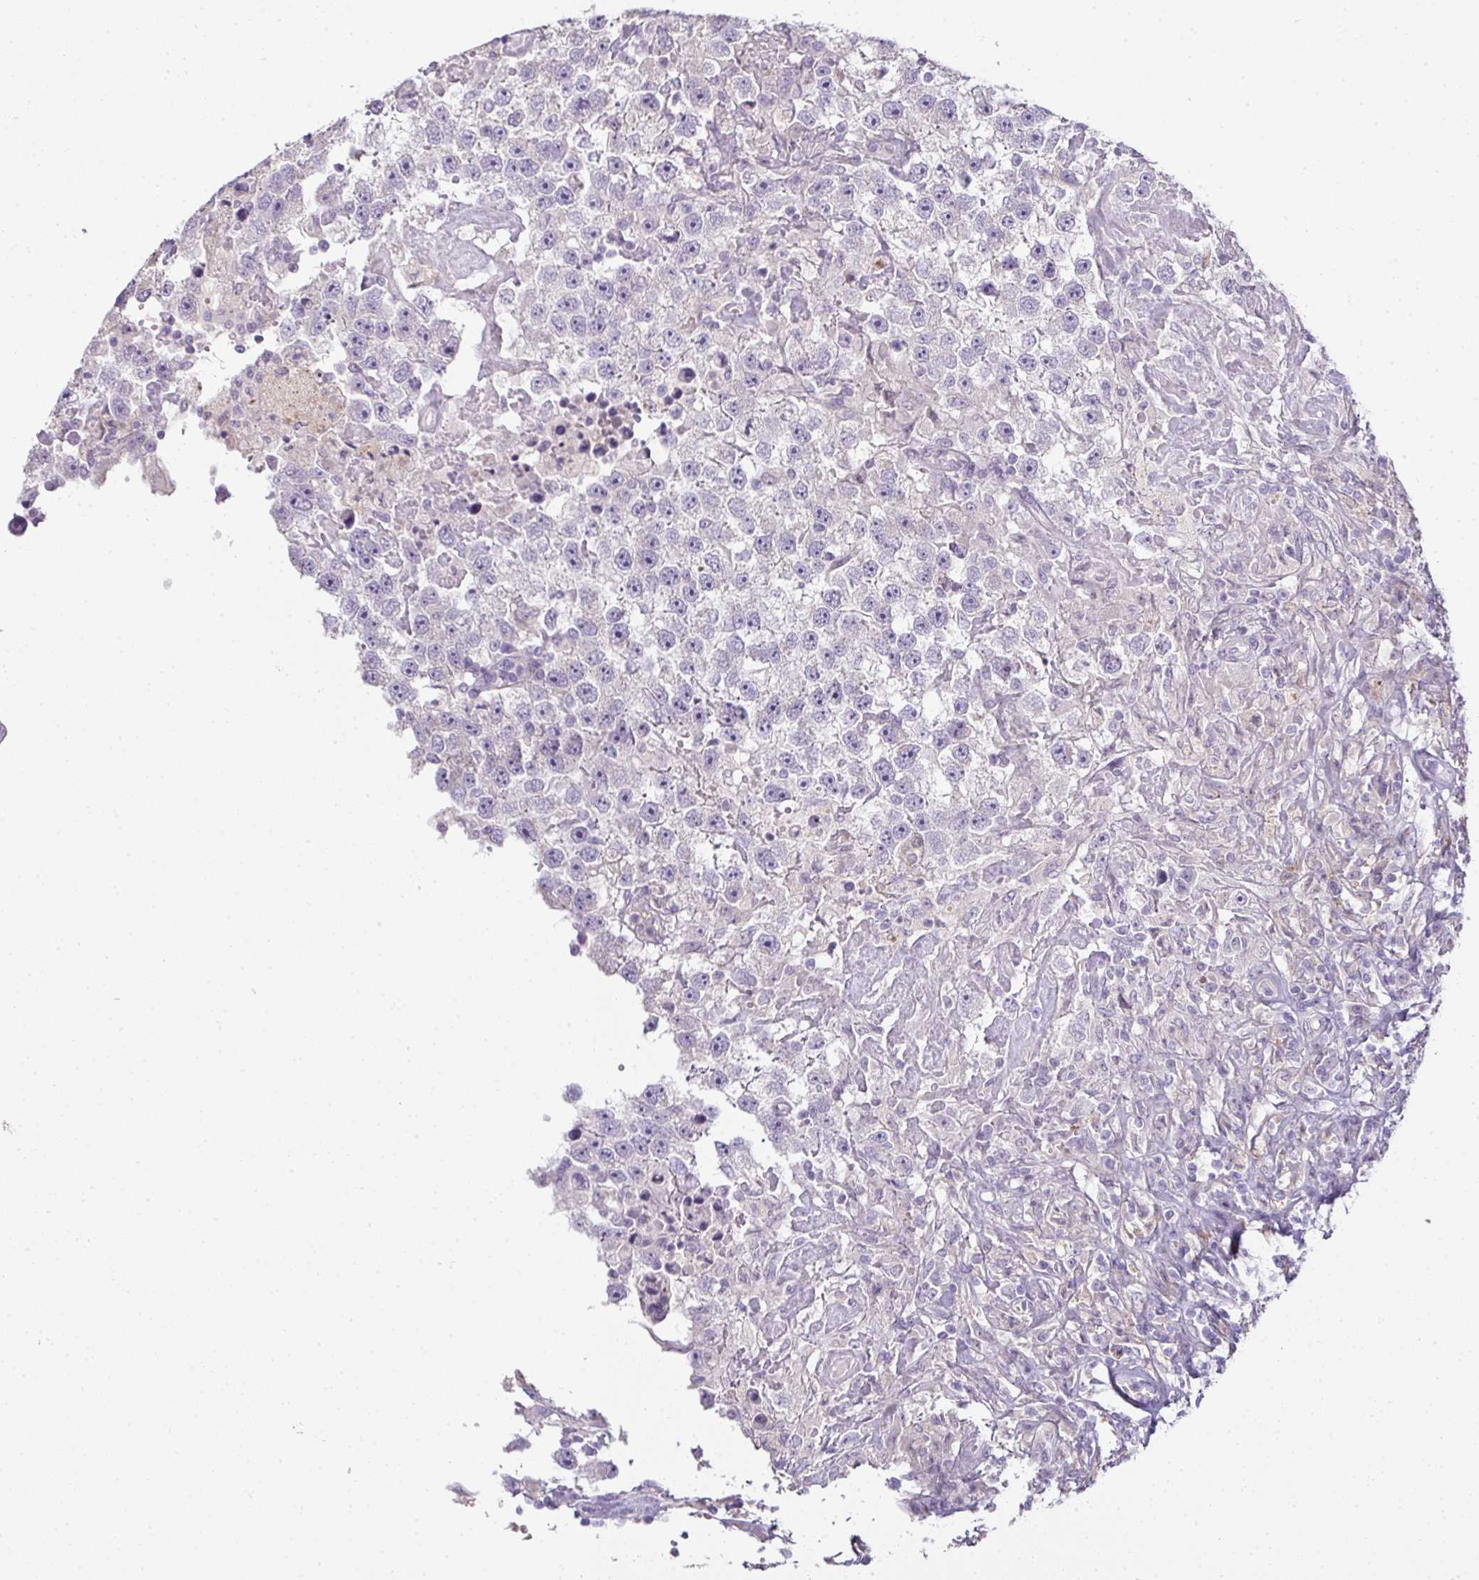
{"staining": {"intensity": "negative", "quantity": "none", "location": "none"}, "tissue": "testis cancer", "cell_type": "Tumor cells", "image_type": "cancer", "snomed": [{"axis": "morphology", "description": "Carcinoma, Embryonal, NOS"}, {"axis": "topography", "description": "Testis"}], "caption": "Immunohistochemical staining of human testis cancer (embryonal carcinoma) displays no significant expression in tumor cells.", "gene": "CMPK1", "patient": {"sex": "male", "age": 83}}